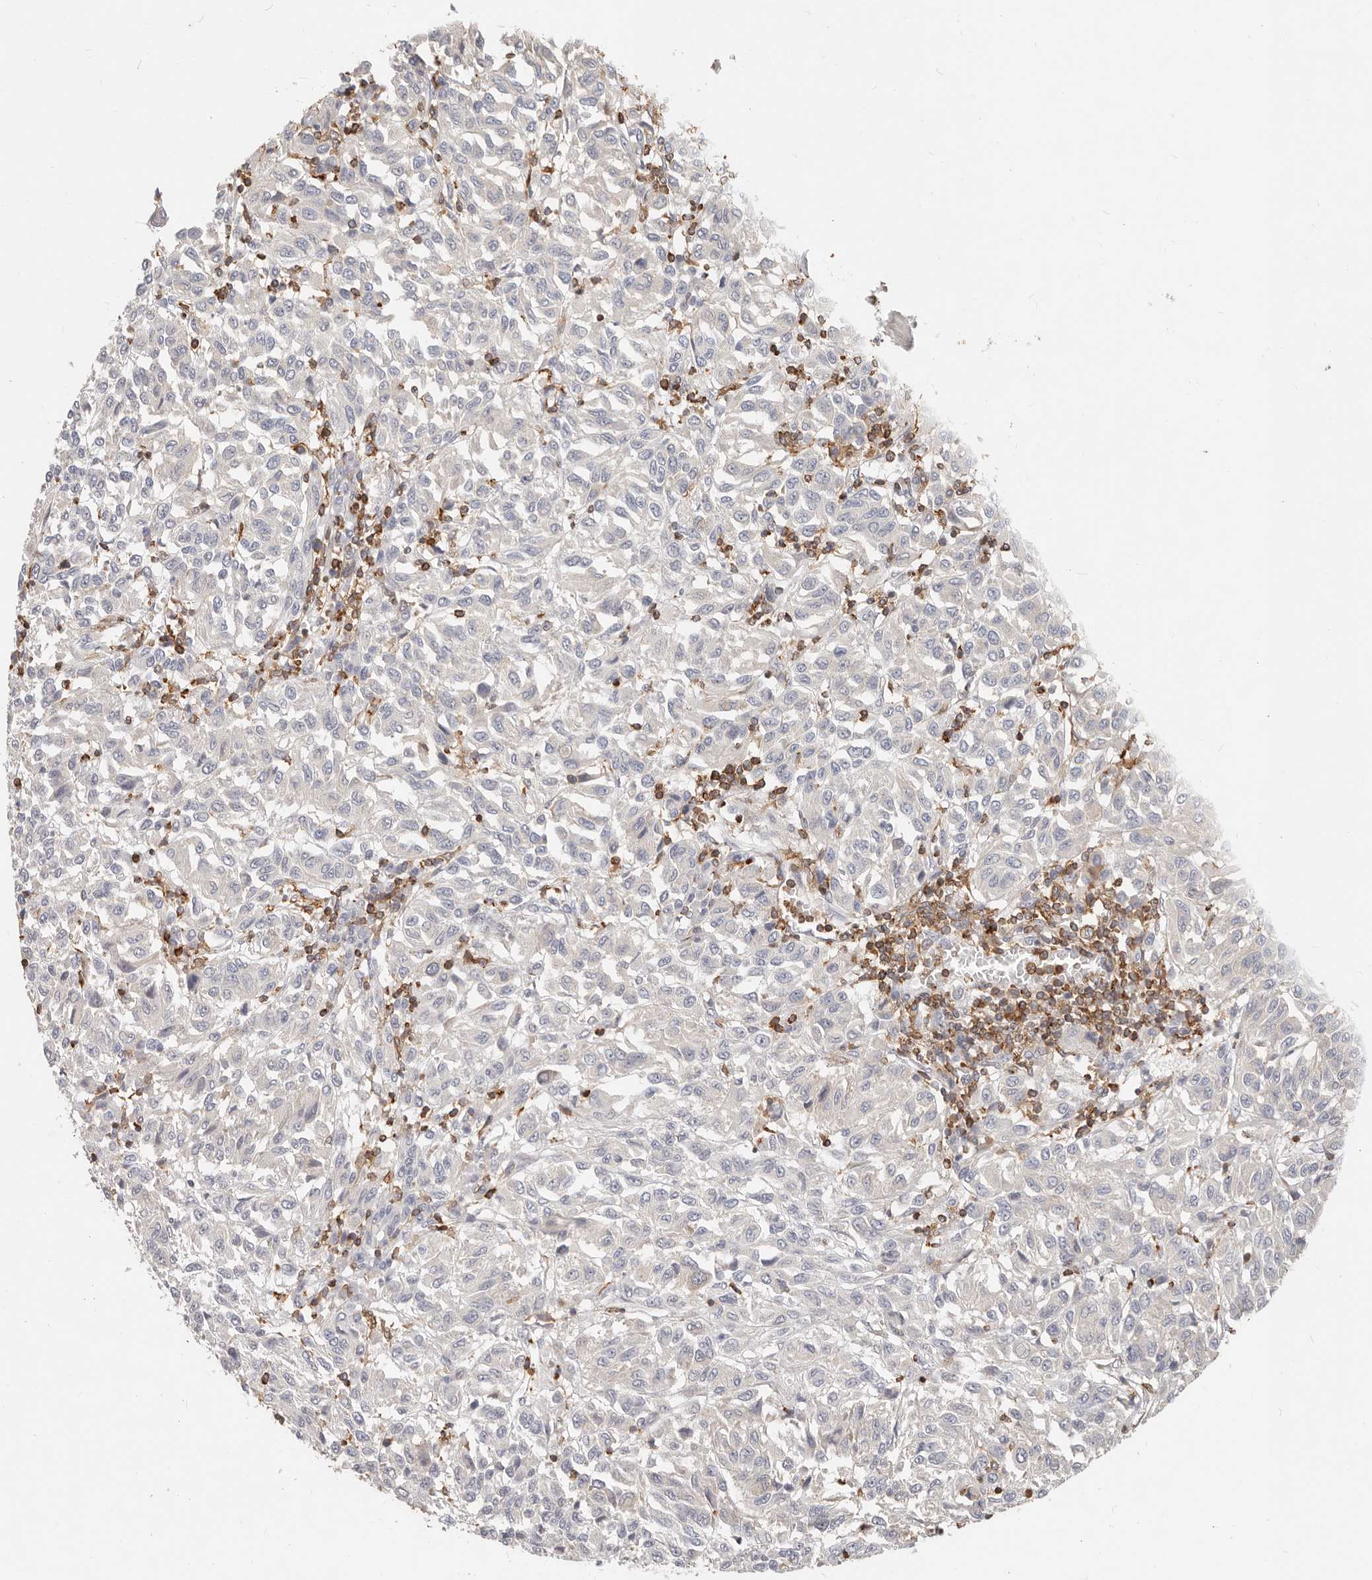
{"staining": {"intensity": "negative", "quantity": "none", "location": "none"}, "tissue": "melanoma", "cell_type": "Tumor cells", "image_type": "cancer", "snomed": [{"axis": "morphology", "description": "Malignant melanoma, Metastatic site"}, {"axis": "topography", "description": "Lung"}], "caption": "This image is of malignant melanoma (metastatic site) stained with IHC to label a protein in brown with the nuclei are counter-stained blue. There is no staining in tumor cells.", "gene": "TMEM63B", "patient": {"sex": "male", "age": 64}}